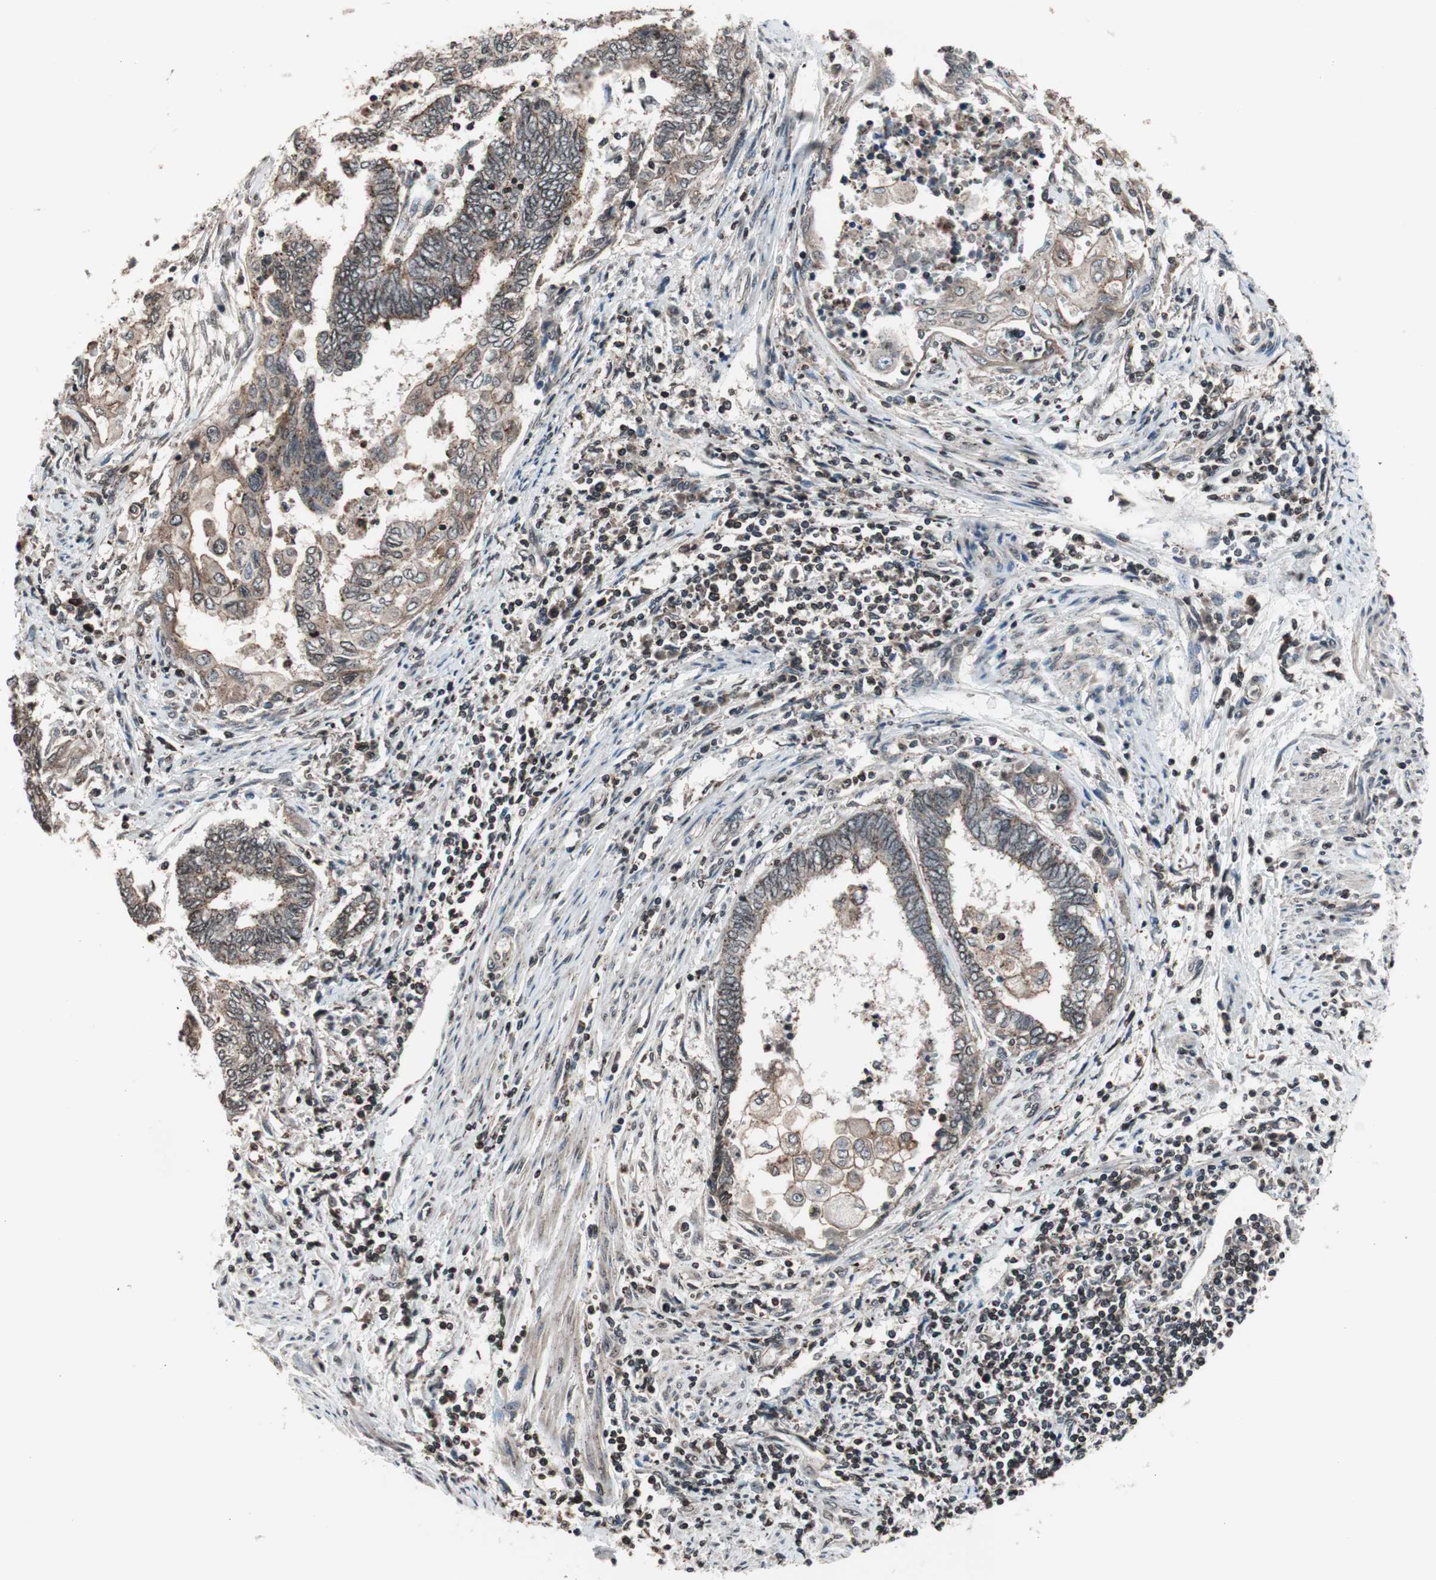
{"staining": {"intensity": "negative", "quantity": "none", "location": "none"}, "tissue": "endometrial cancer", "cell_type": "Tumor cells", "image_type": "cancer", "snomed": [{"axis": "morphology", "description": "Adenocarcinoma, NOS"}, {"axis": "topography", "description": "Uterus"}, {"axis": "topography", "description": "Endometrium"}], "caption": "The micrograph reveals no significant expression in tumor cells of endometrial cancer (adenocarcinoma).", "gene": "RFC1", "patient": {"sex": "female", "age": 70}}